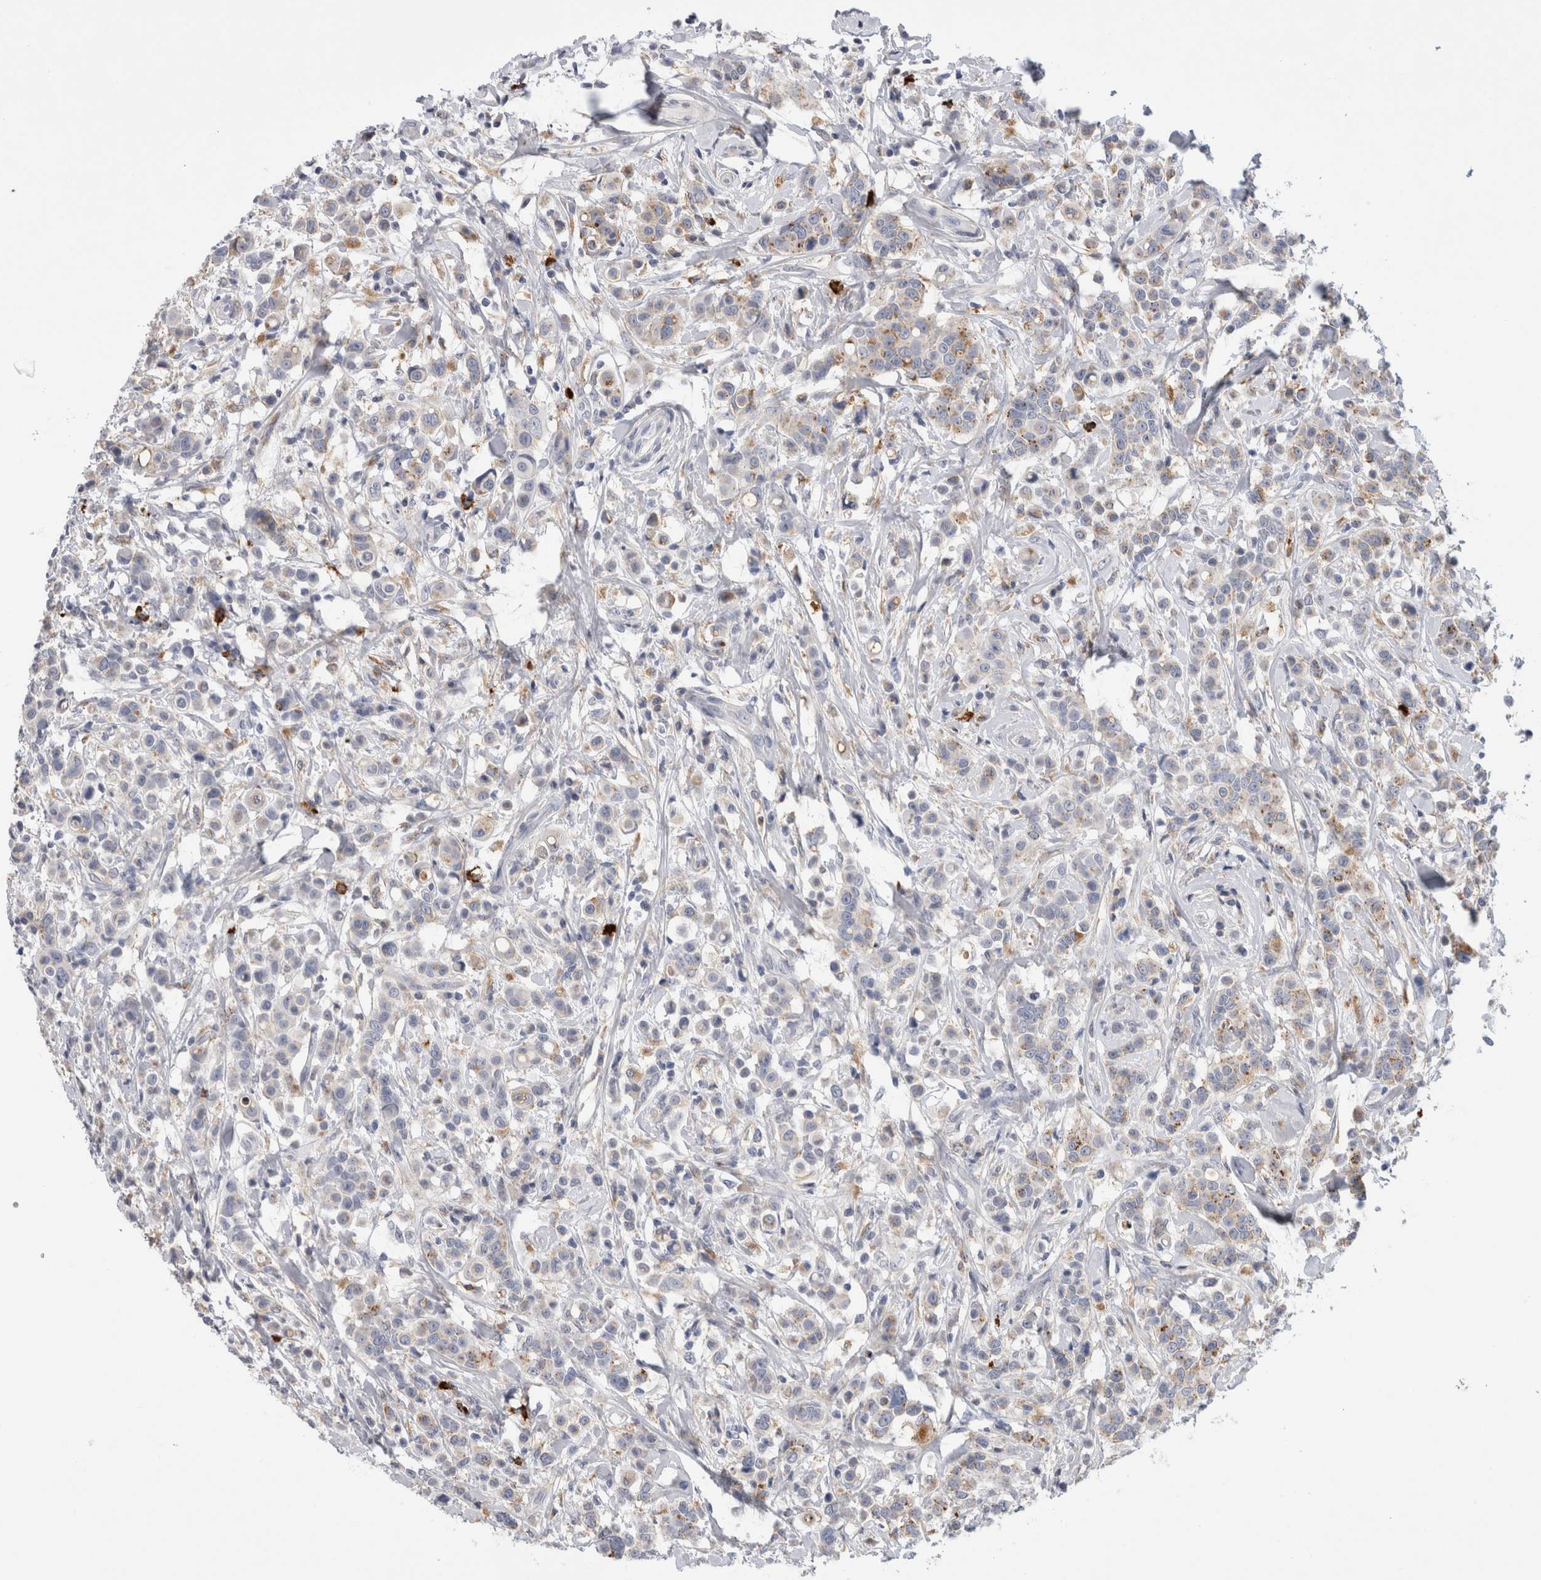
{"staining": {"intensity": "moderate", "quantity": "25%-75%", "location": "cytoplasmic/membranous"}, "tissue": "breast cancer", "cell_type": "Tumor cells", "image_type": "cancer", "snomed": [{"axis": "morphology", "description": "Duct carcinoma"}, {"axis": "topography", "description": "Breast"}], "caption": "Approximately 25%-75% of tumor cells in human breast cancer (infiltrating ductal carcinoma) show moderate cytoplasmic/membranous protein expression as visualized by brown immunohistochemical staining.", "gene": "CD63", "patient": {"sex": "female", "age": 27}}